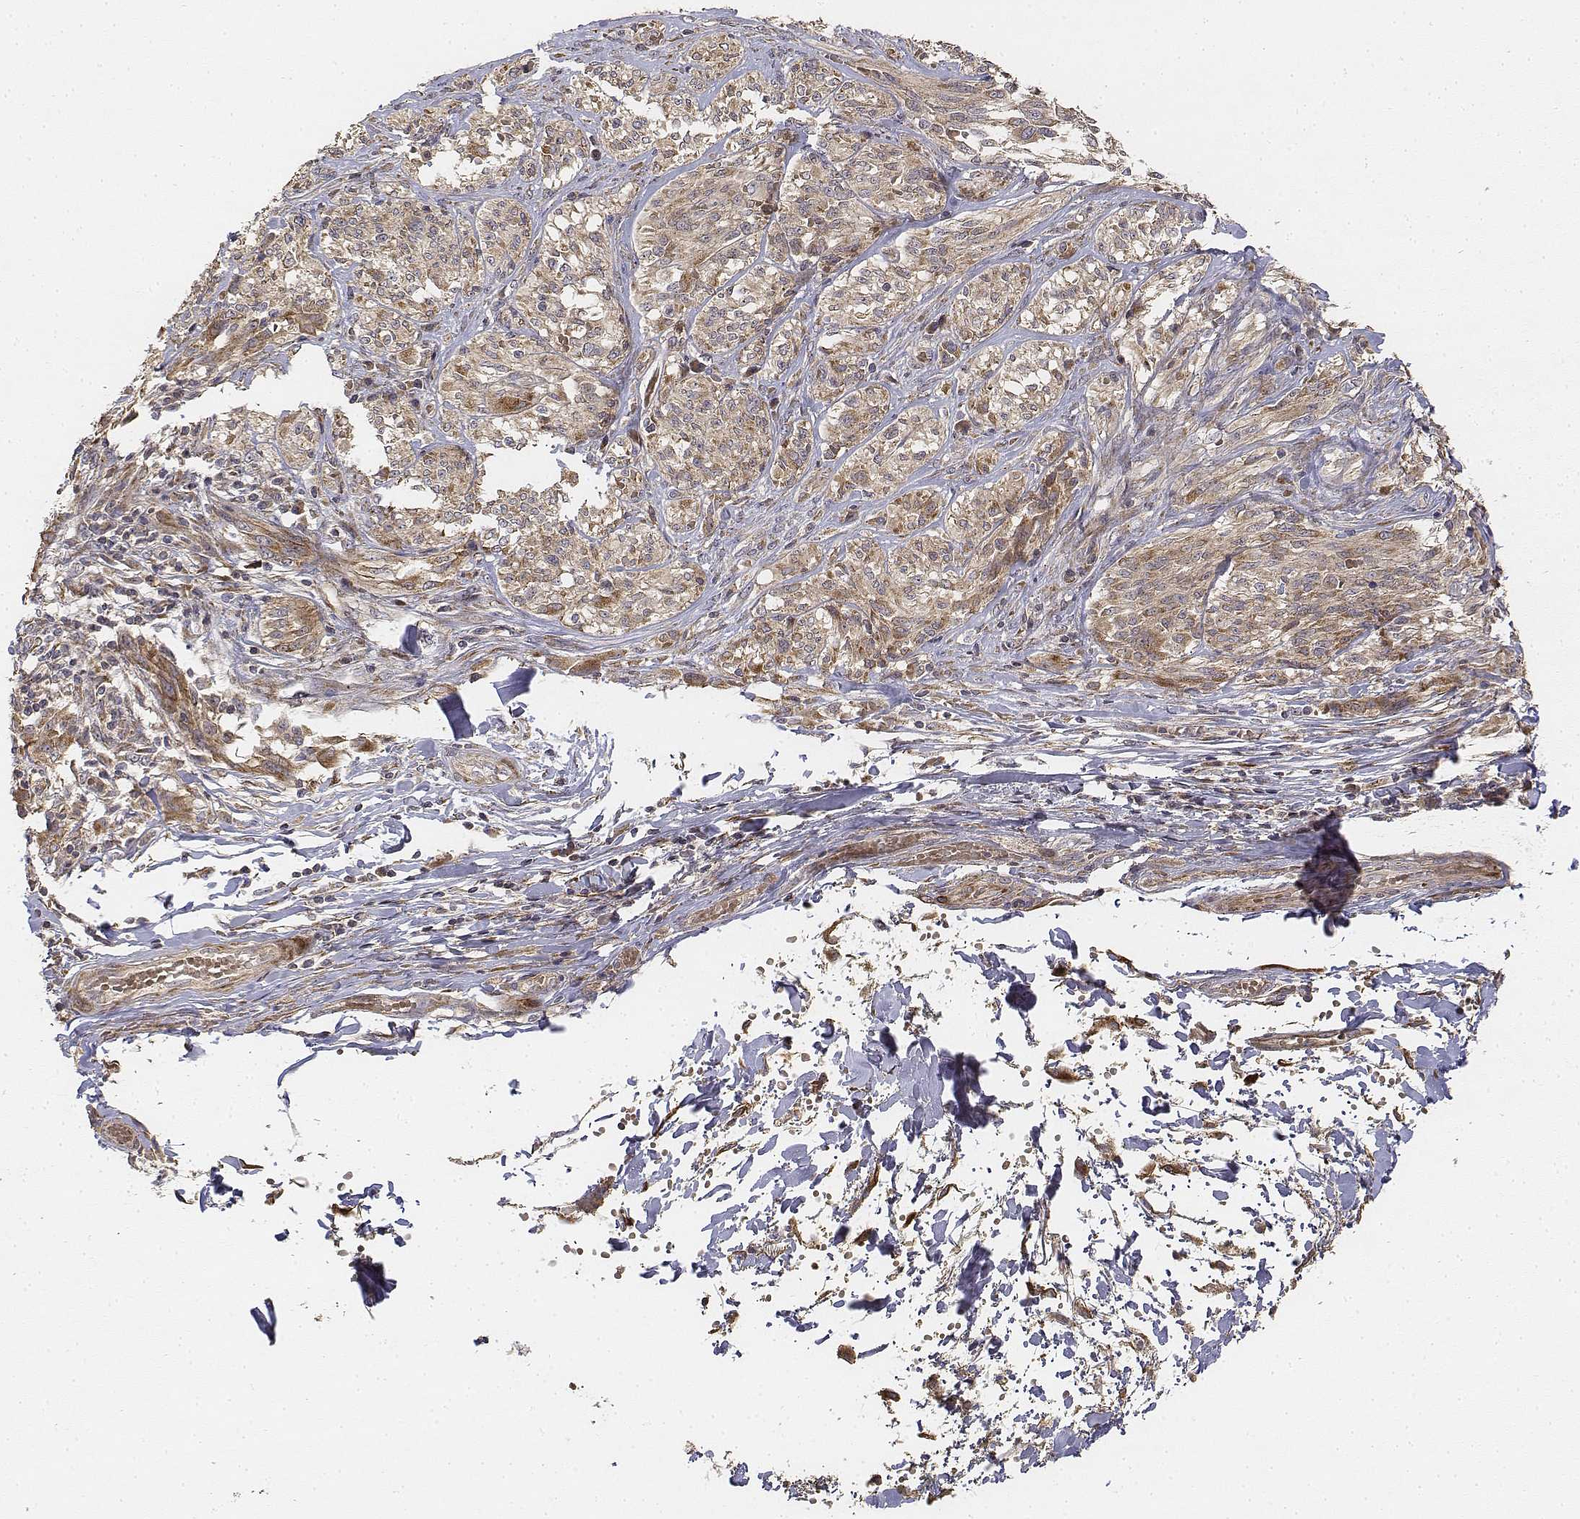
{"staining": {"intensity": "weak", "quantity": ">75%", "location": "cytoplasmic/membranous"}, "tissue": "melanoma", "cell_type": "Tumor cells", "image_type": "cancer", "snomed": [{"axis": "morphology", "description": "Malignant melanoma, NOS"}, {"axis": "topography", "description": "Skin"}], "caption": "Protein analysis of melanoma tissue exhibits weak cytoplasmic/membranous positivity in about >75% of tumor cells. (DAB IHC with brightfield microscopy, high magnification).", "gene": "FBXO21", "patient": {"sex": "female", "age": 91}}